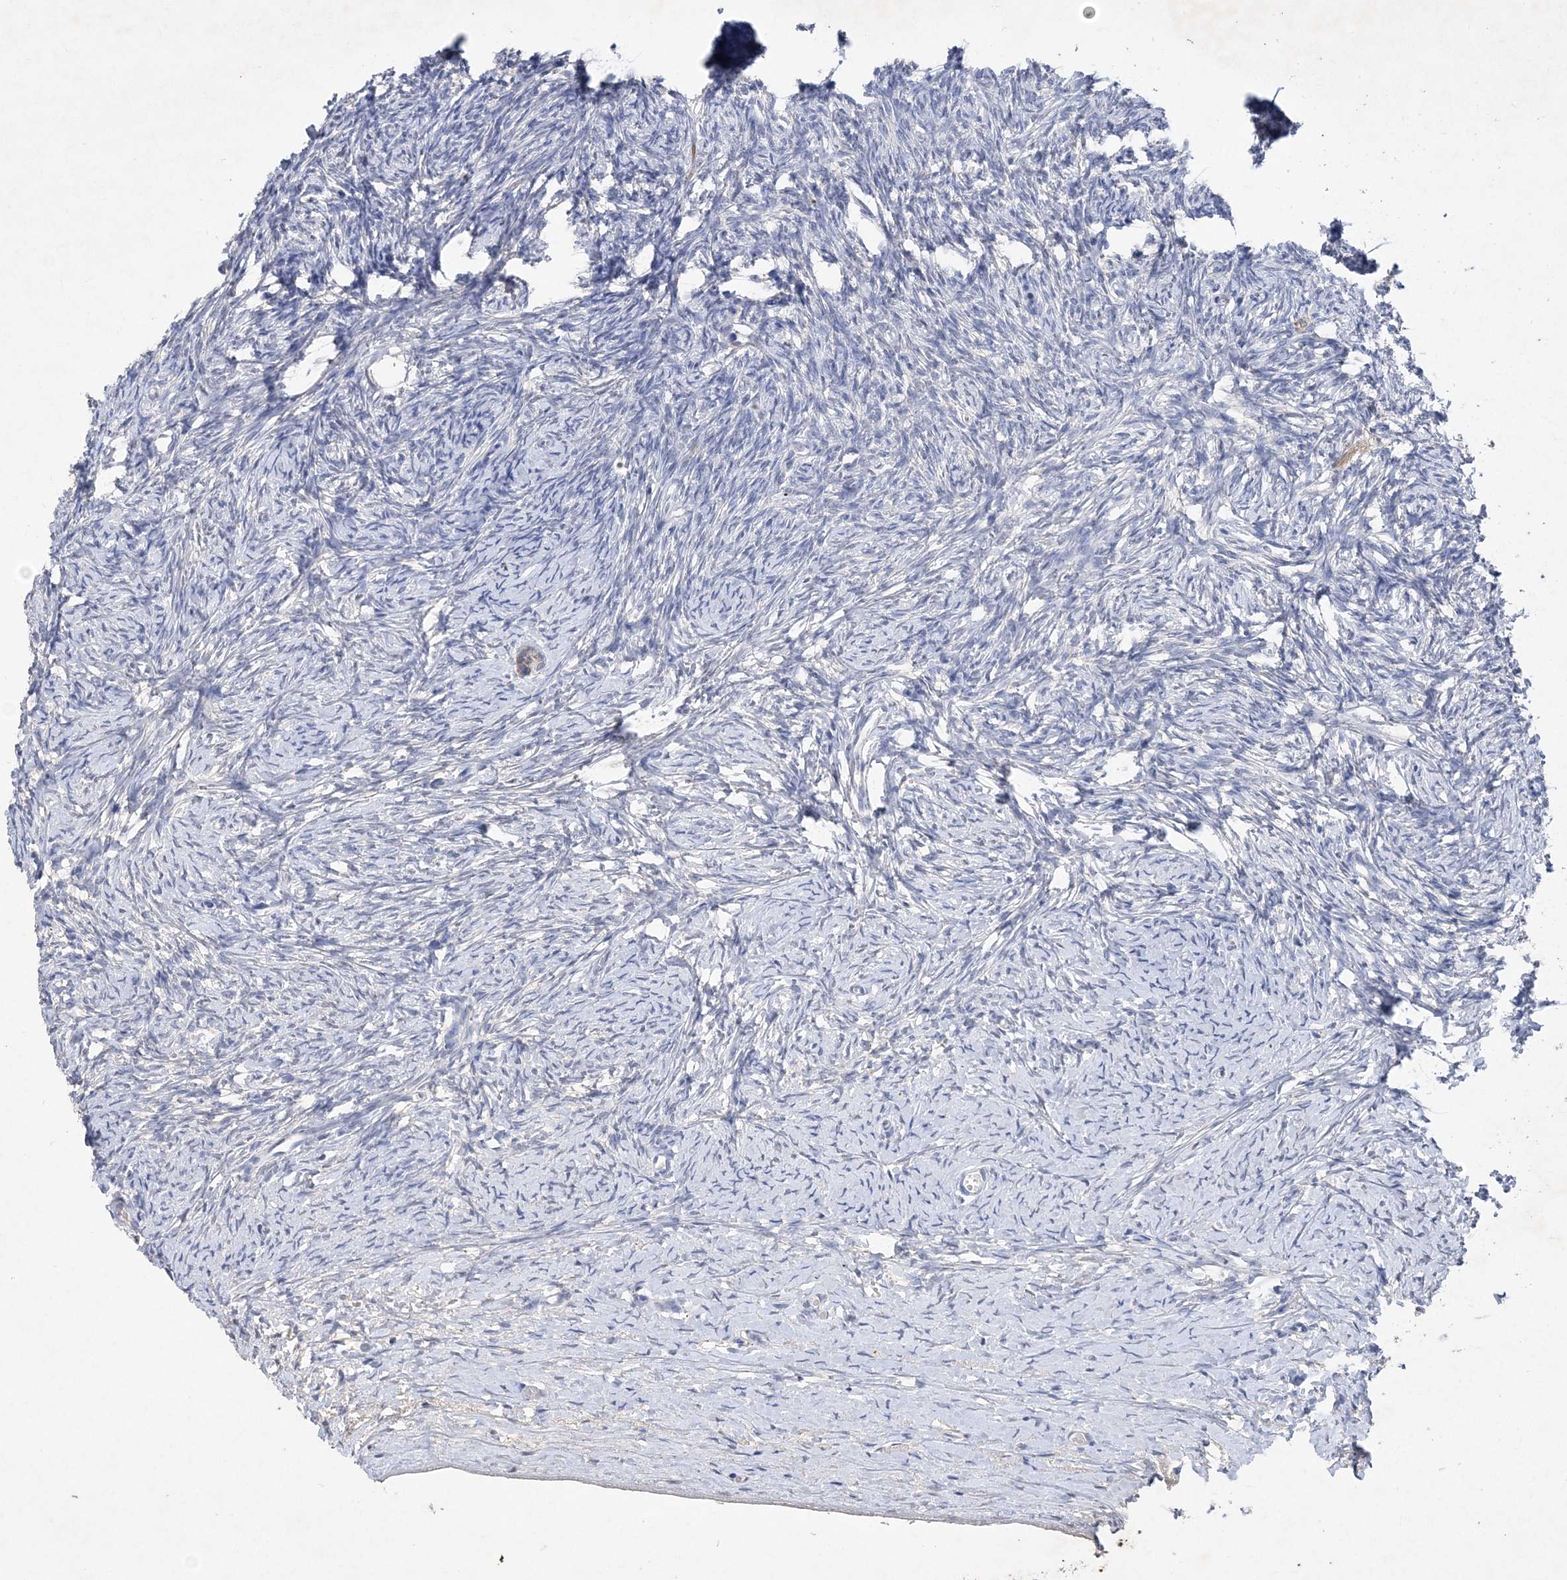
{"staining": {"intensity": "negative", "quantity": "none", "location": "none"}, "tissue": "ovary", "cell_type": "Ovarian stroma cells", "image_type": "normal", "snomed": [{"axis": "morphology", "description": "Normal tissue, NOS"}, {"axis": "morphology", "description": "Developmental malformation"}, {"axis": "topography", "description": "Ovary"}], "caption": "Ovary stained for a protein using immunohistochemistry (IHC) displays no positivity ovarian stroma cells.", "gene": "C11orf58", "patient": {"sex": "female", "age": 39}}